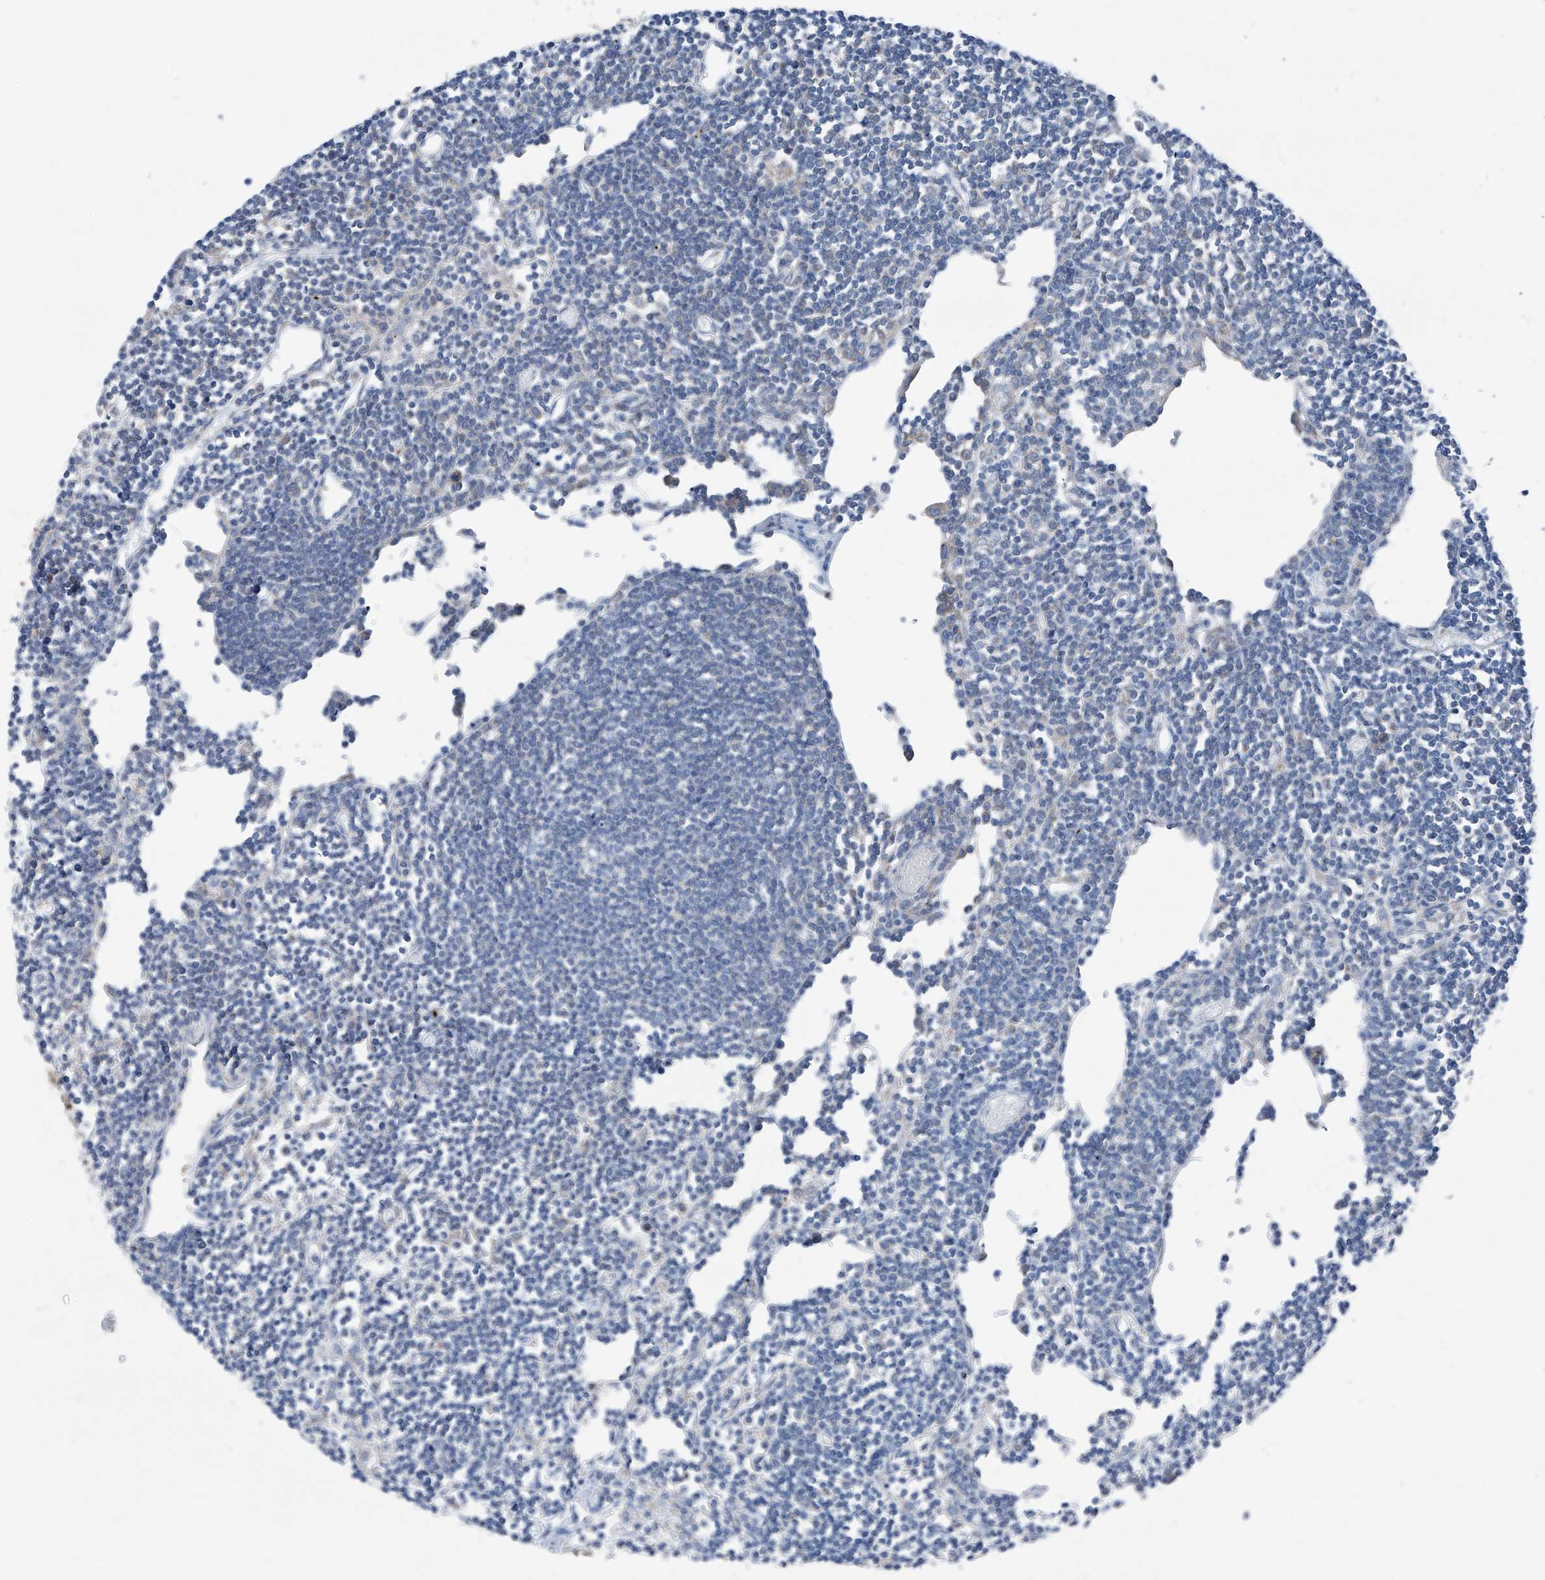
{"staining": {"intensity": "negative", "quantity": "none", "location": "none"}, "tissue": "lymph node", "cell_type": "Germinal center cells", "image_type": "normal", "snomed": [{"axis": "morphology", "description": "Normal tissue, NOS"}, {"axis": "topography", "description": "Lymph node"}], "caption": "This photomicrograph is of normal lymph node stained with IHC to label a protein in brown with the nuclei are counter-stained blue. There is no positivity in germinal center cells.", "gene": "GPAT3", "patient": {"sex": "female", "age": 11}}